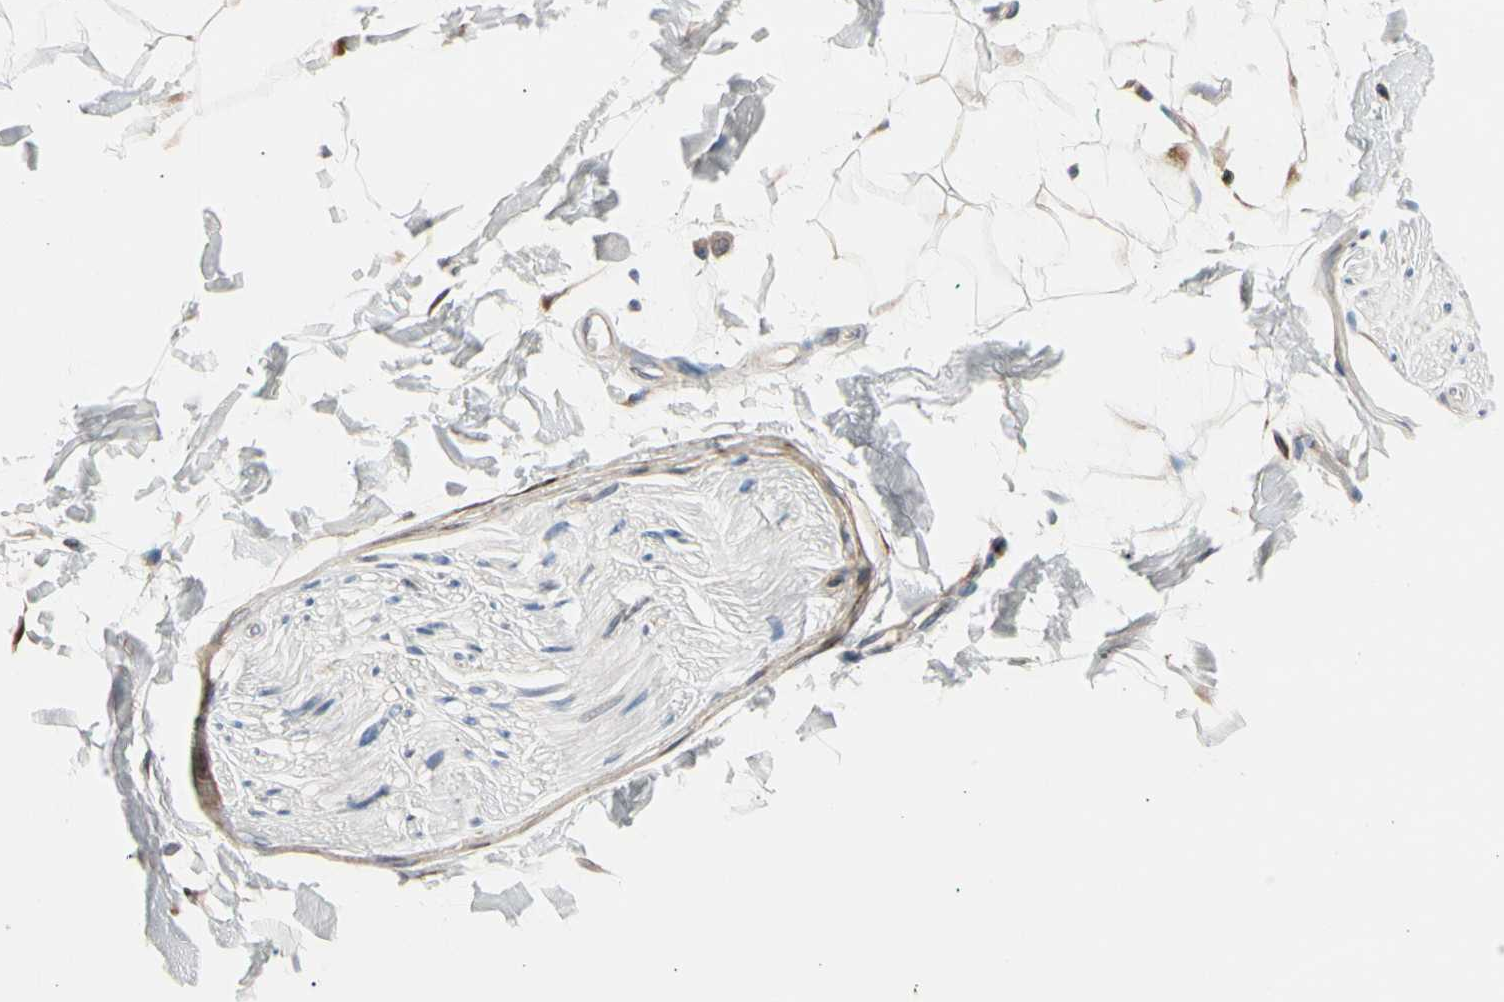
{"staining": {"intensity": "weak", "quantity": ">75%", "location": "cytoplasmic/membranous"}, "tissue": "adipose tissue", "cell_type": "Adipocytes", "image_type": "normal", "snomed": [{"axis": "morphology", "description": "Normal tissue, NOS"}, {"axis": "topography", "description": "Soft tissue"}], "caption": "The histopathology image demonstrates staining of unremarkable adipose tissue, revealing weak cytoplasmic/membranous protein expression (brown color) within adipocytes. (Brightfield microscopy of DAB IHC at high magnification).", "gene": "MAP3K3", "patient": {"sex": "male", "age": 72}}